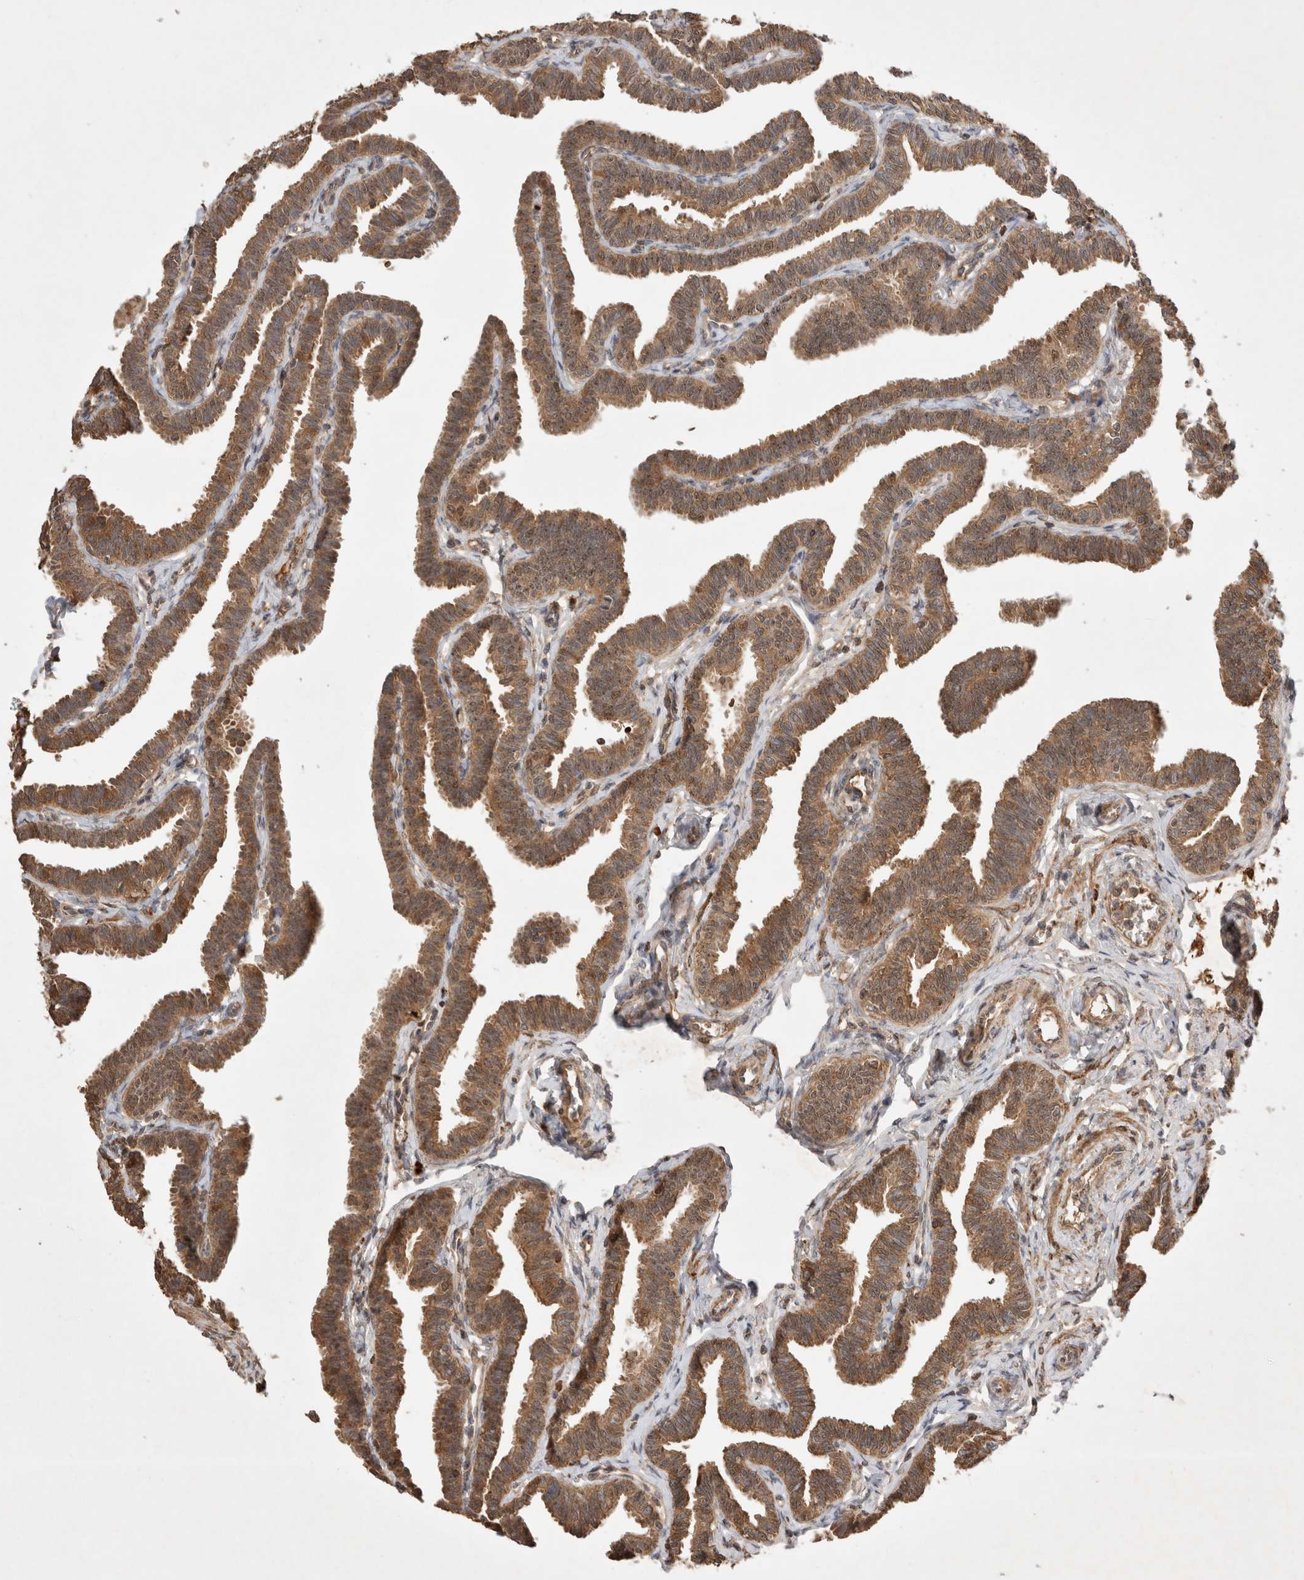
{"staining": {"intensity": "moderate", "quantity": ">75%", "location": "cytoplasmic/membranous"}, "tissue": "fallopian tube", "cell_type": "Glandular cells", "image_type": "normal", "snomed": [{"axis": "morphology", "description": "Normal tissue, NOS"}, {"axis": "topography", "description": "Fallopian tube"}, {"axis": "topography", "description": "Ovary"}], "caption": "Benign fallopian tube was stained to show a protein in brown. There is medium levels of moderate cytoplasmic/membranous staining in approximately >75% of glandular cells. The protein is shown in brown color, while the nuclei are stained blue.", "gene": "FAM221A", "patient": {"sex": "female", "age": 23}}